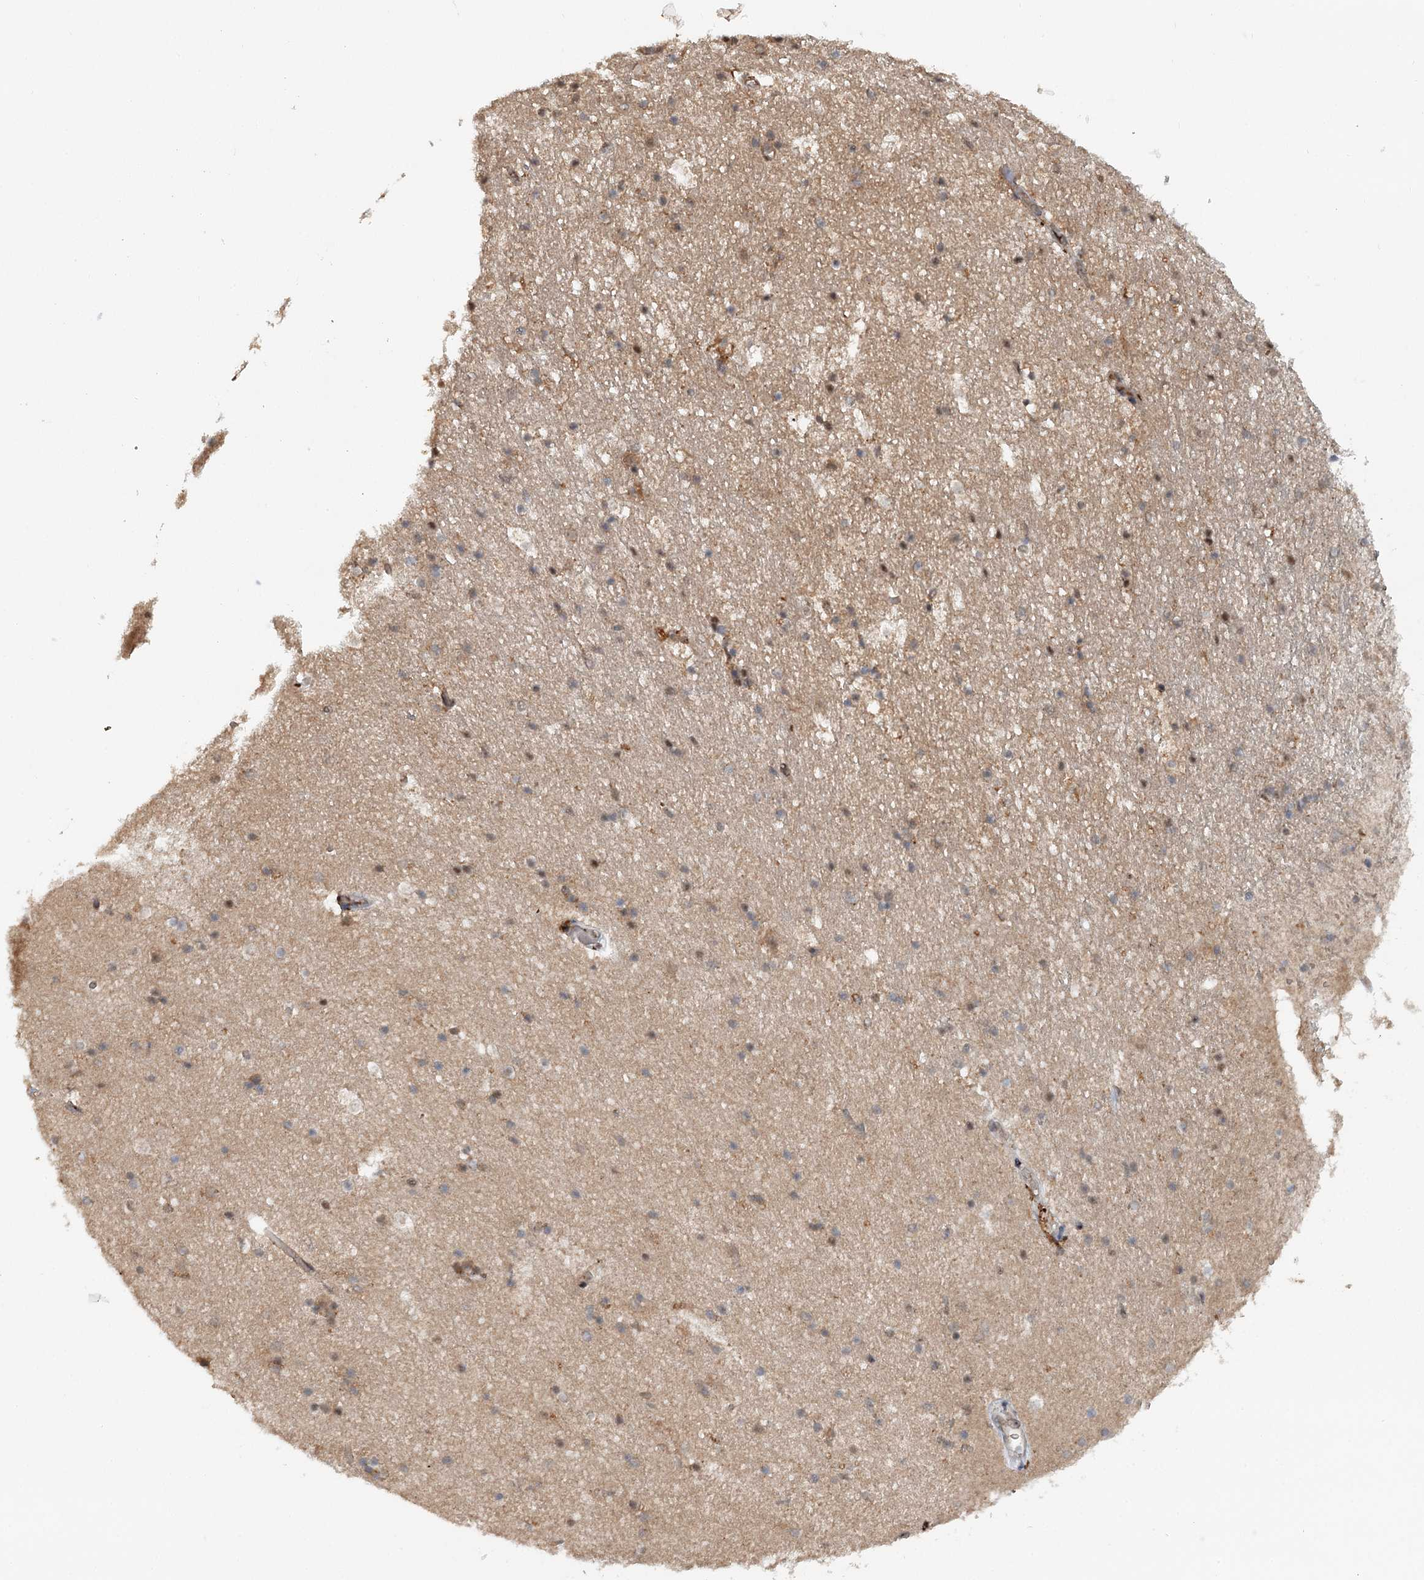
{"staining": {"intensity": "weak", "quantity": "25%-75%", "location": "cytoplasmic/membranous,nuclear"}, "tissue": "hippocampus", "cell_type": "Glial cells", "image_type": "normal", "snomed": [{"axis": "morphology", "description": "Normal tissue, NOS"}, {"axis": "topography", "description": "Hippocampus"}], "caption": "Immunohistochemical staining of benign hippocampus reveals low levels of weak cytoplasmic/membranous,nuclear staining in approximately 25%-75% of glial cells.", "gene": "N6AMT1", "patient": {"sex": "female", "age": 52}}